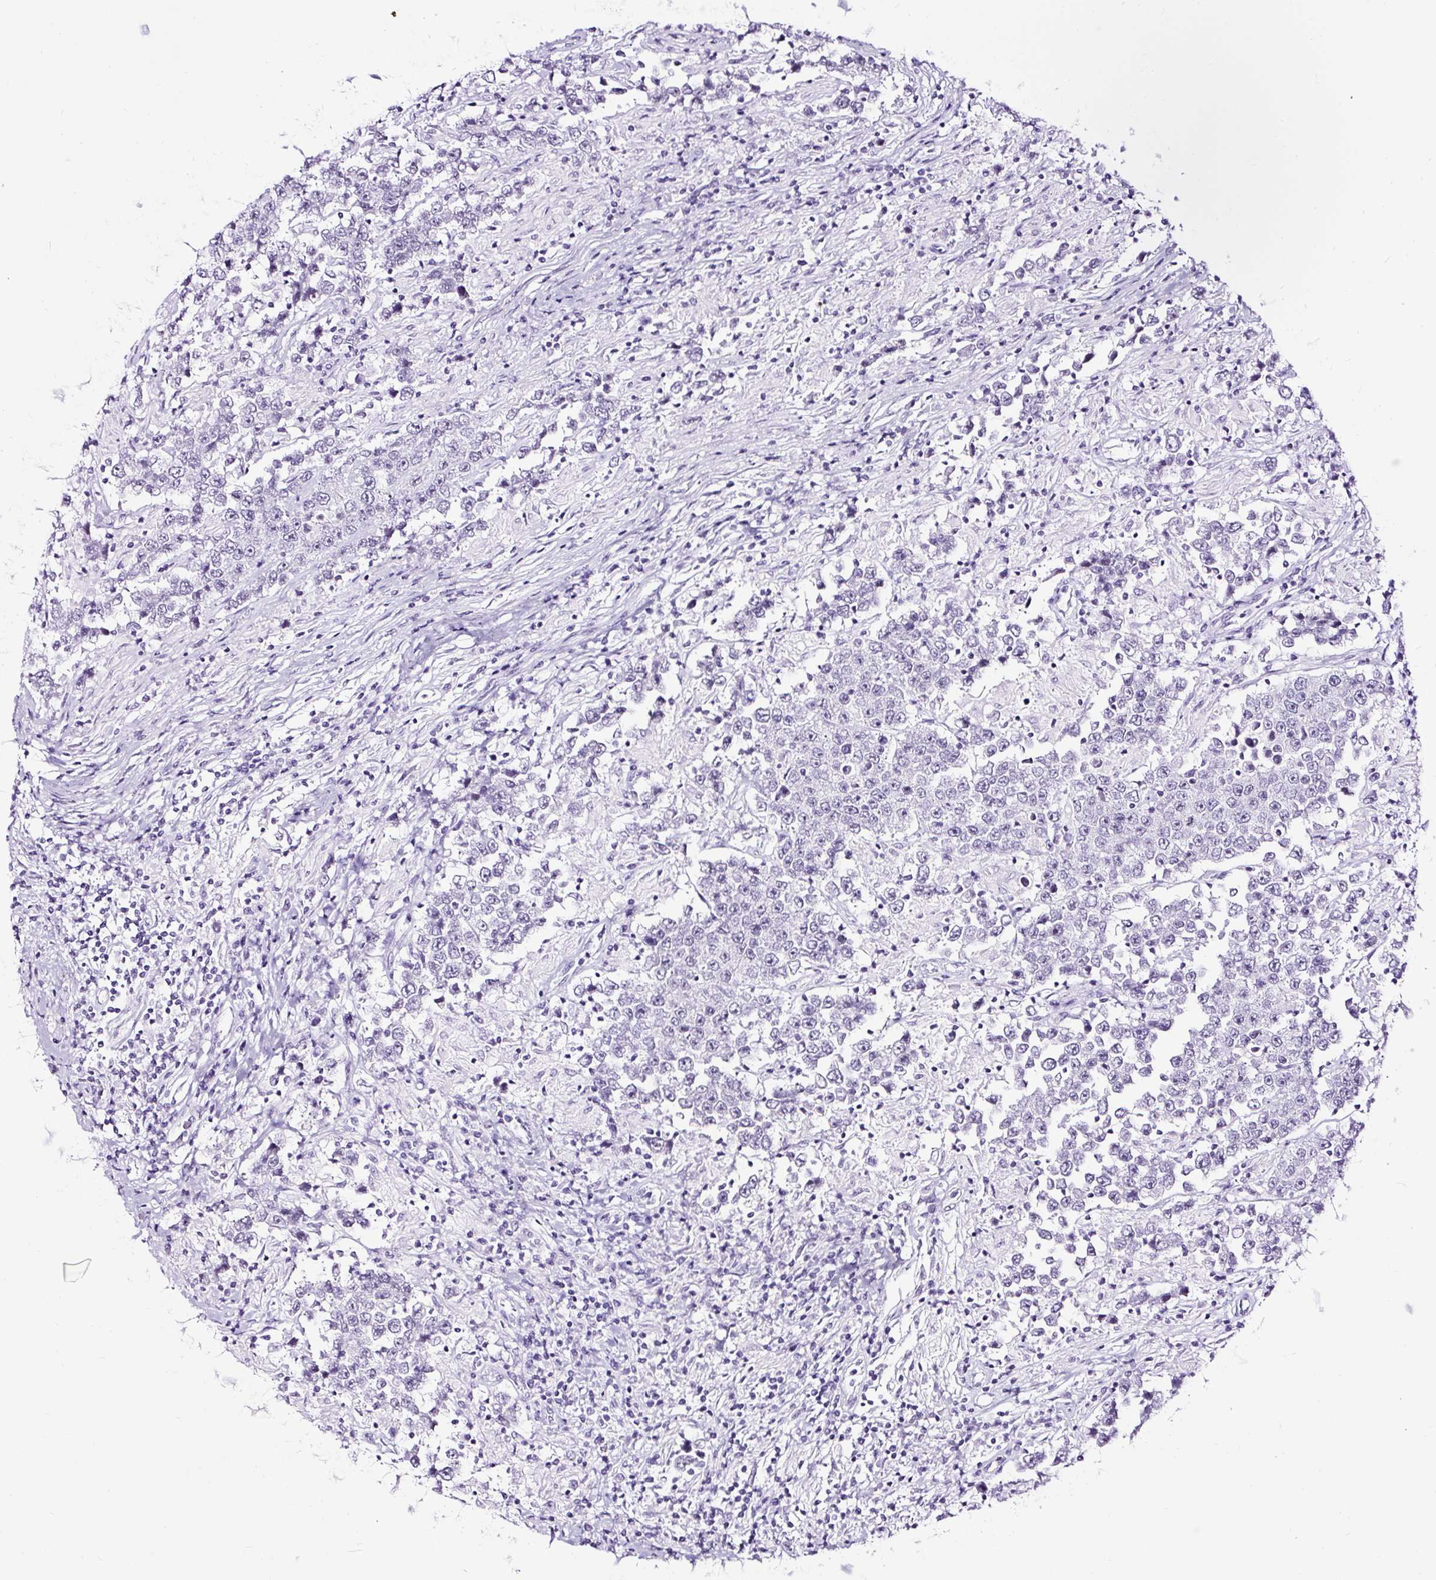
{"staining": {"intensity": "negative", "quantity": "none", "location": "none"}, "tissue": "testis cancer", "cell_type": "Tumor cells", "image_type": "cancer", "snomed": [{"axis": "morphology", "description": "Normal tissue, NOS"}, {"axis": "morphology", "description": "Urothelial carcinoma, High grade"}, {"axis": "morphology", "description": "Seminoma, NOS"}, {"axis": "morphology", "description": "Carcinoma, Embryonal, NOS"}, {"axis": "topography", "description": "Urinary bladder"}, {"axis": "topography", "description": "Testis"}], "caption": "Immunohistochemistry micrograph of human seminoma (testis) stained for a protein (brown), which displays no positivity in tumor cells.", "gene": "NPHS2", "patient": {"sex": "male", "age": 41}}